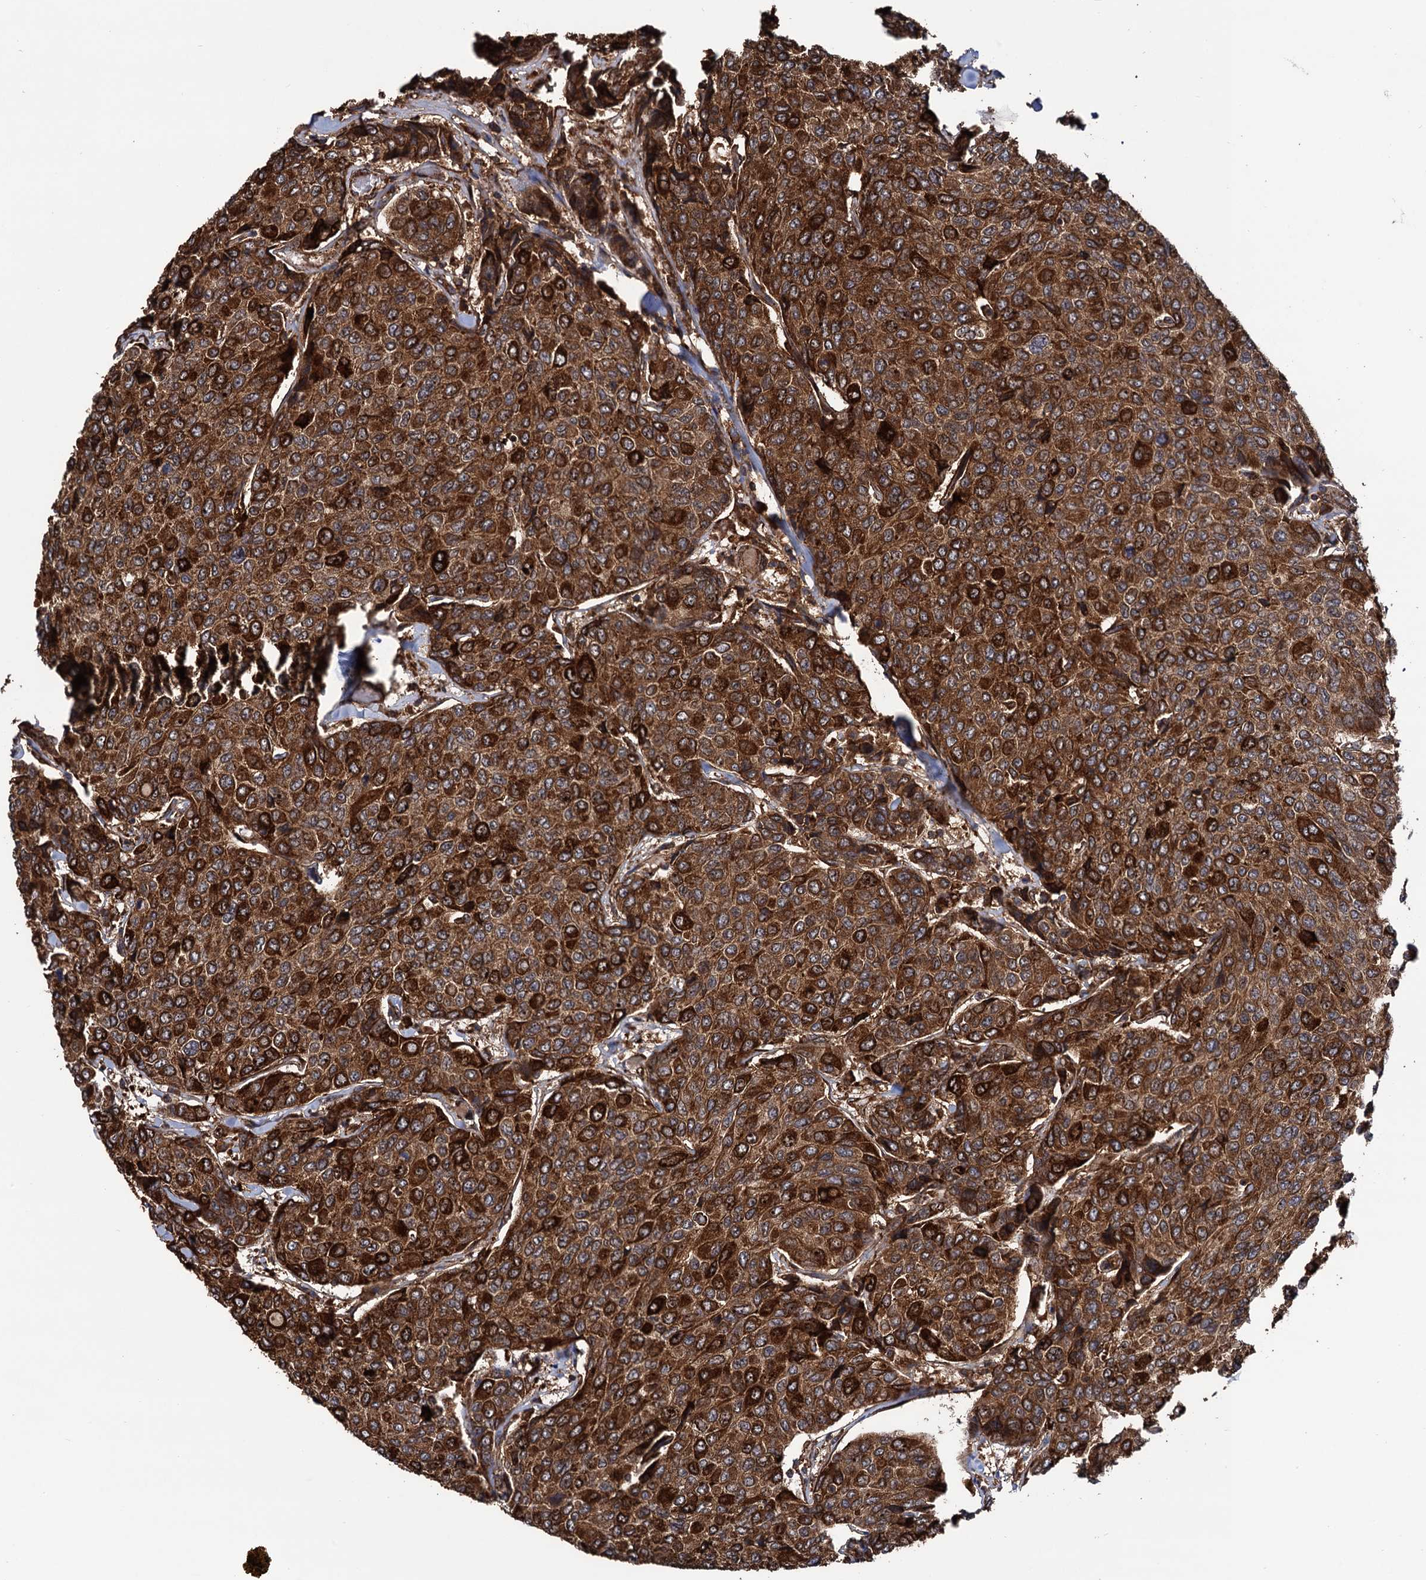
{"staining": {"intensity": "strong", "quantity": ">75%", "location": "cytoplasmic/membranous"}, "tissue": "breast cancer", "cell_type": "Tumor cells", "image_type": "cancer", "snomed": [{"axis": "morphology", "description": "Duct carcinoma"}, {"axis": "topography", "description": "Breast"}], "caption": "Strong cytoplasmic/membranous positivity is present in approximately >75% of tumor cells in breast infiltrating ductal carcinoma.", "gene": "ATP8B4", "patient": {"sex": "female", "age": 55}}